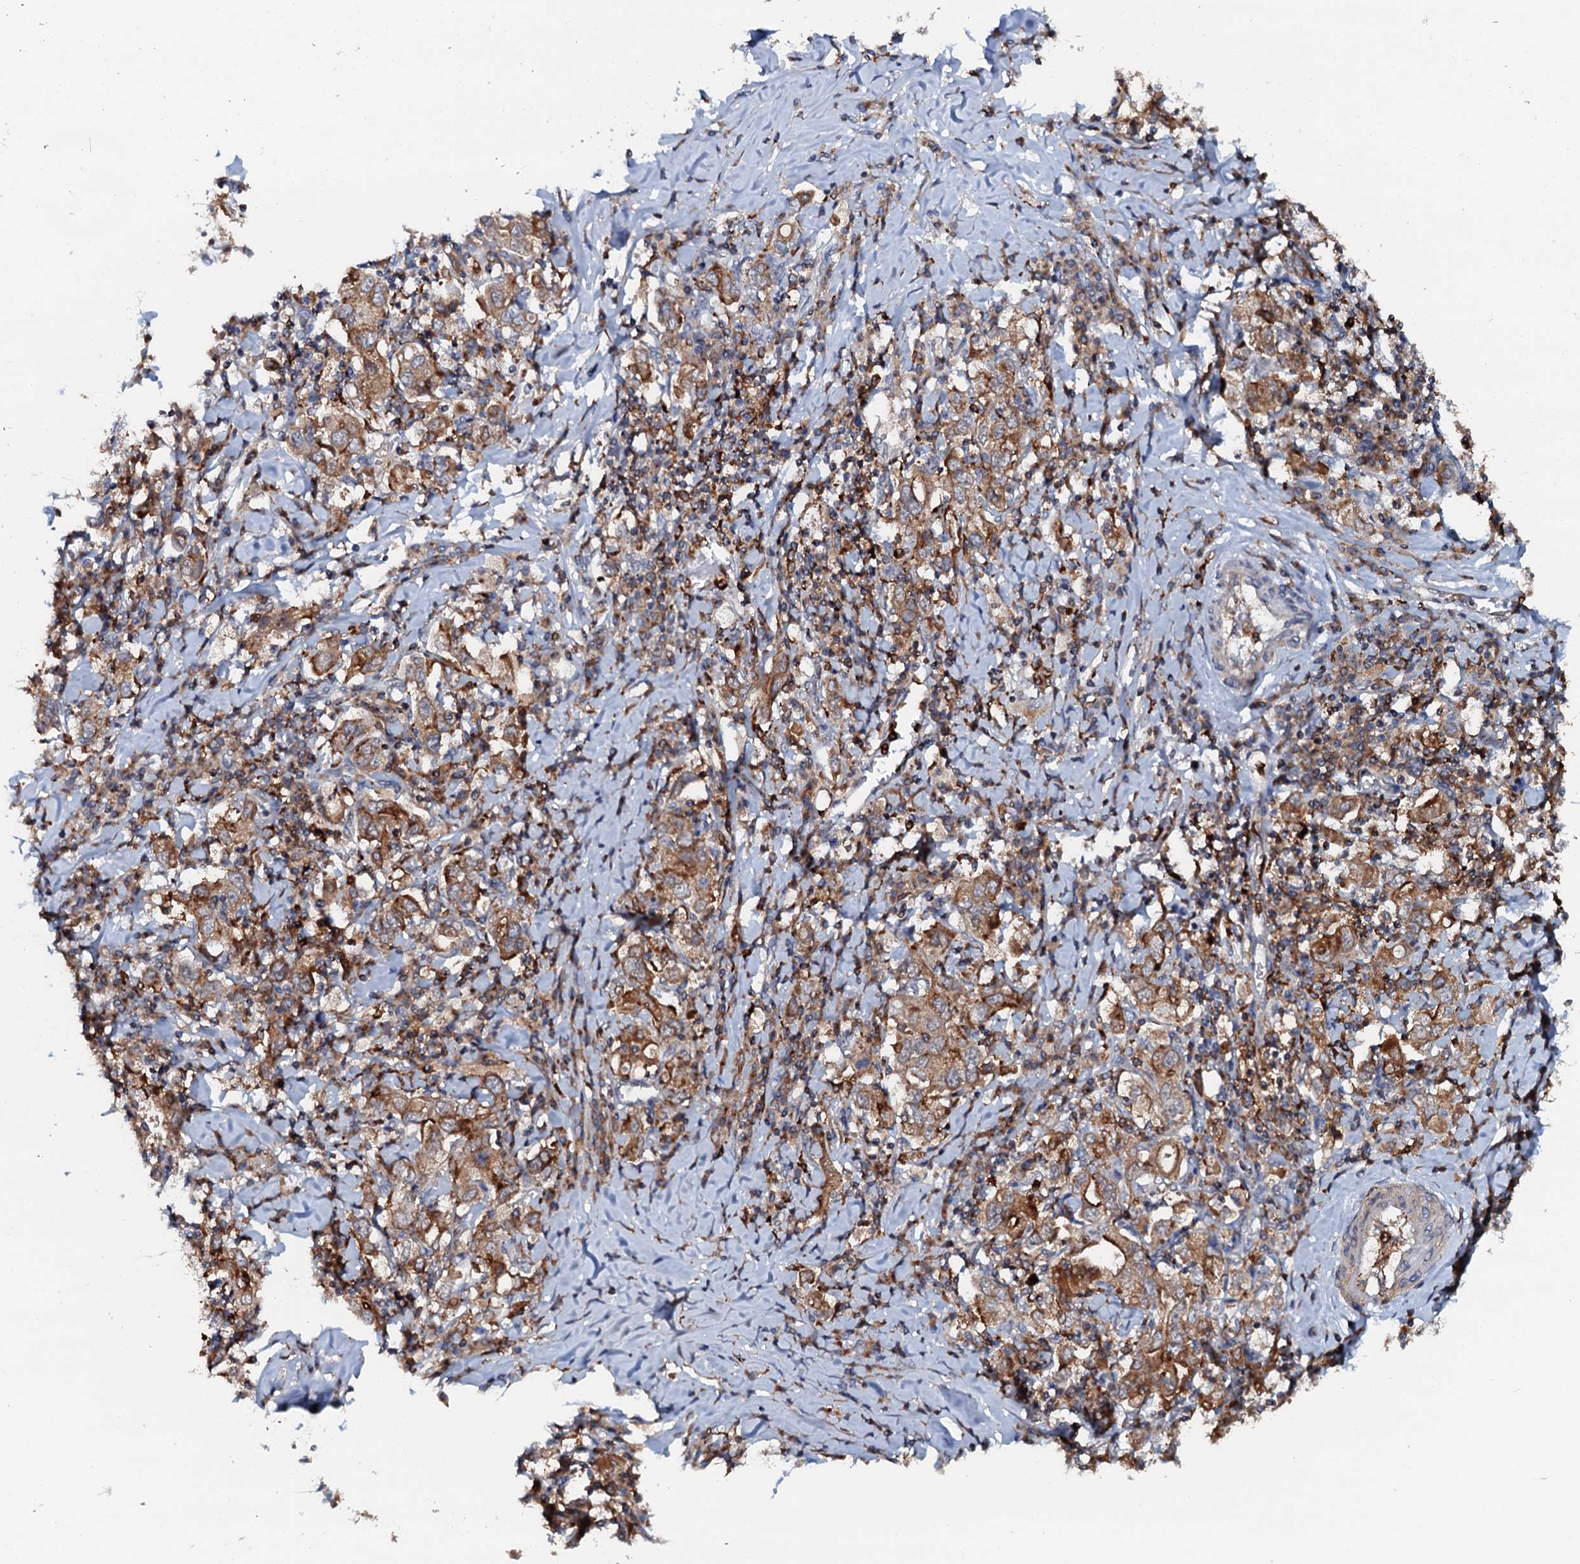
{"staining": {"intensity": "moderate", "quantity": ">75%", "location": "cytoplasmic/membranous"}, "tissue": "stomach cancer", "cell_type": "Tumor cells", "image_type": "cancer", "snomed": [{"axis": "morphology", "description": "Adenocarcinoma, NOS"}, {"axis": "topography", "description": "Stomach, upper"}], "caption": "Stomach cancer tissue shows moderate cytoplasmic/membranous staining in about >75% of tumor cells, visualized by immunohistochemistry. (DAB (3,3'-diaminobenzidine) IHC with brightfield microscopy, high magnification).", "gene": "VAMP8", "patient": {"sex": "male", "age": 62}}